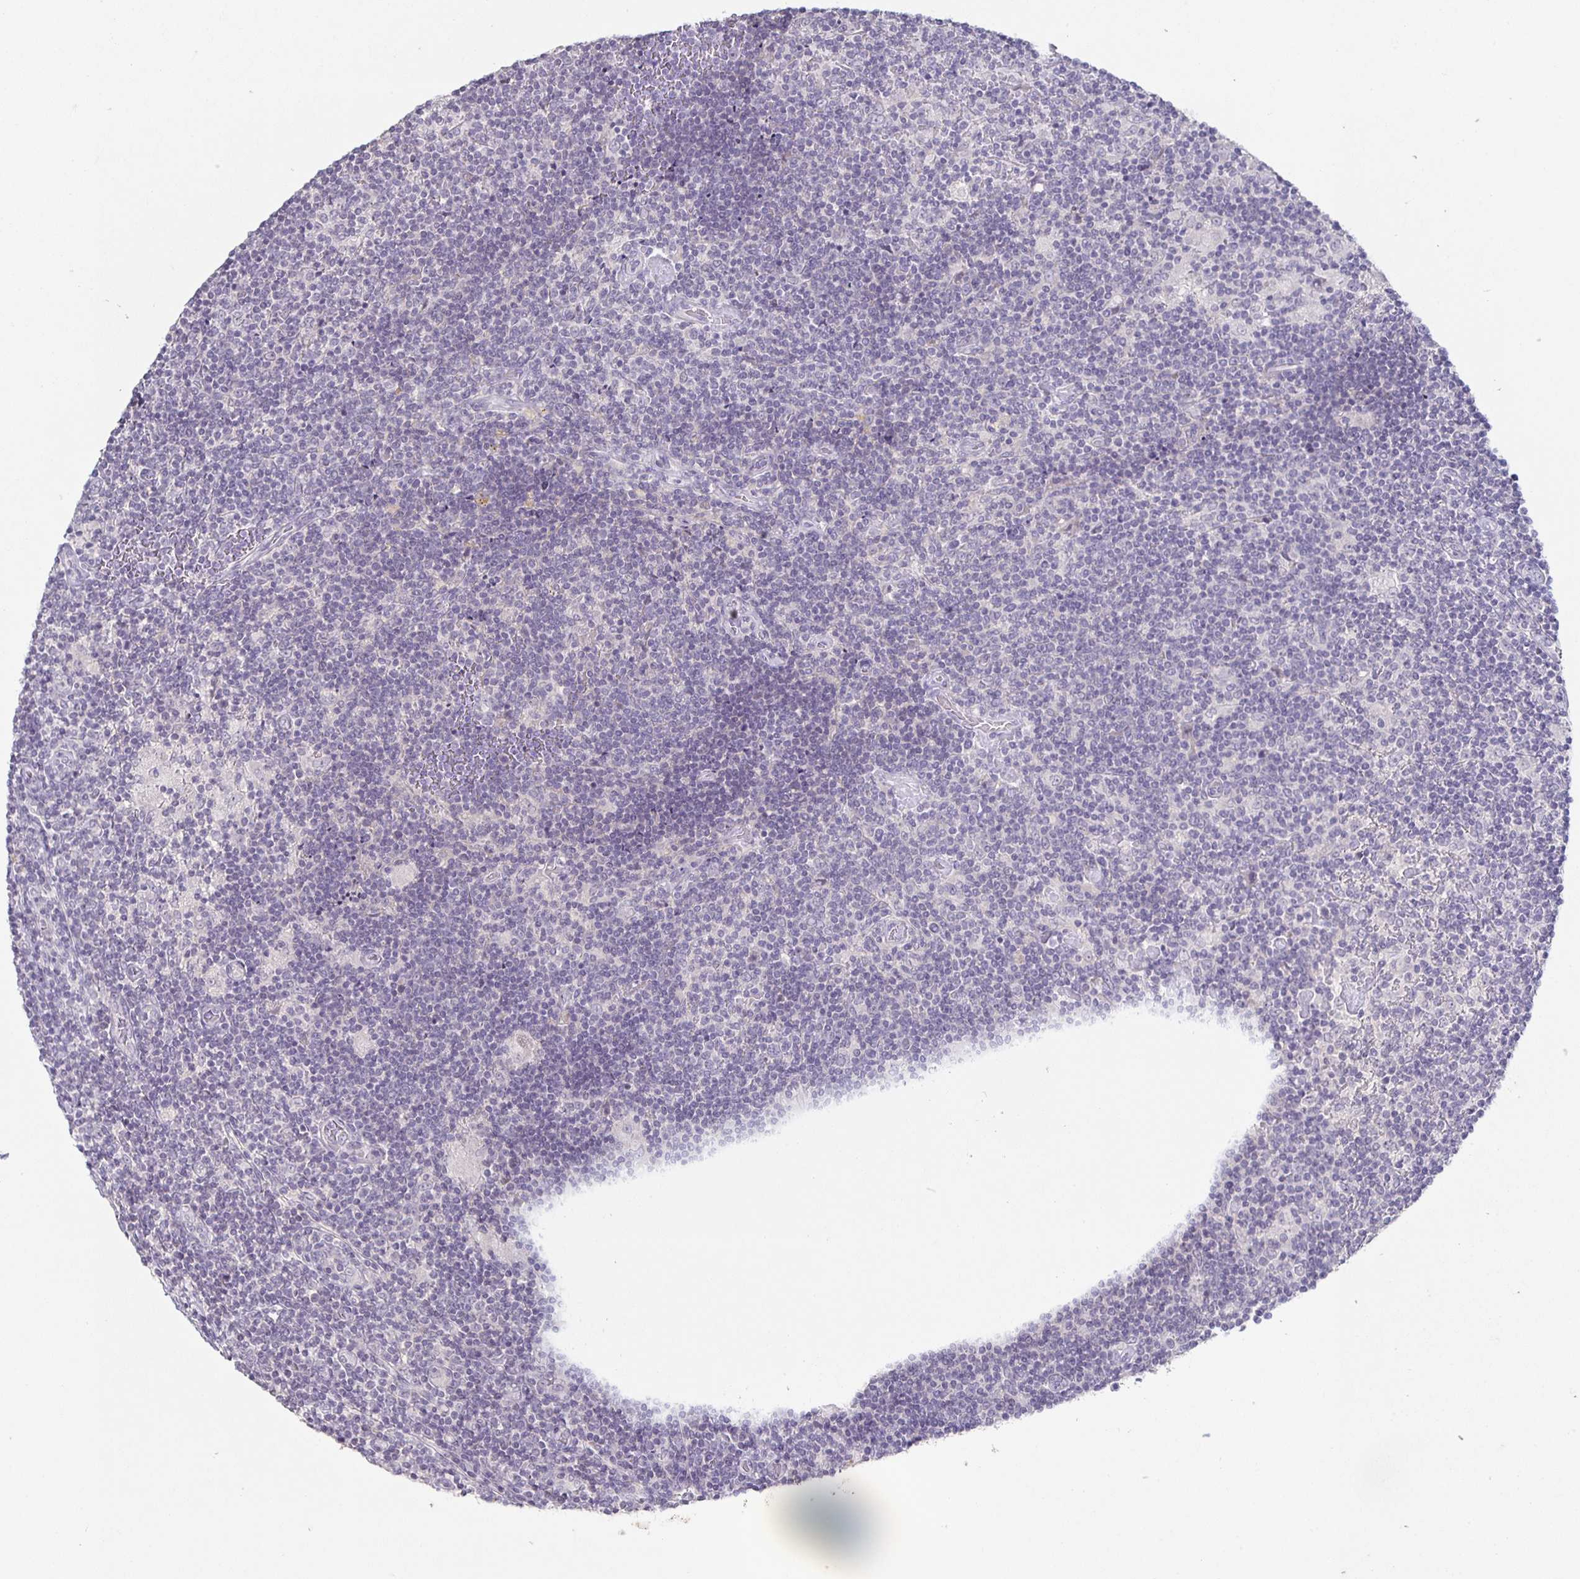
{"staining": {"intensity": "negative", "quantity": "none", "location": "none"}, "tissue": "lymphoma", "cell_type": "Tumor cells", "image_type": "cancer", "snomed": [{"axis": "morphology", "description": "Hodgkin's disease, NOS"}, {"axis": "topography", "description": "Lymph node"}], "caption": "This is a image of immunohistochemistry (IHC) staining of Hodgkin's disease, which shows no staining in tumor cells. (DAB (3,3'-diaminobenzidine) immunohistochemistry visualized using brightfield microscopy, high magnification).", "gene": "INSL5", "patient": {"sex": "male", "age": 40}}